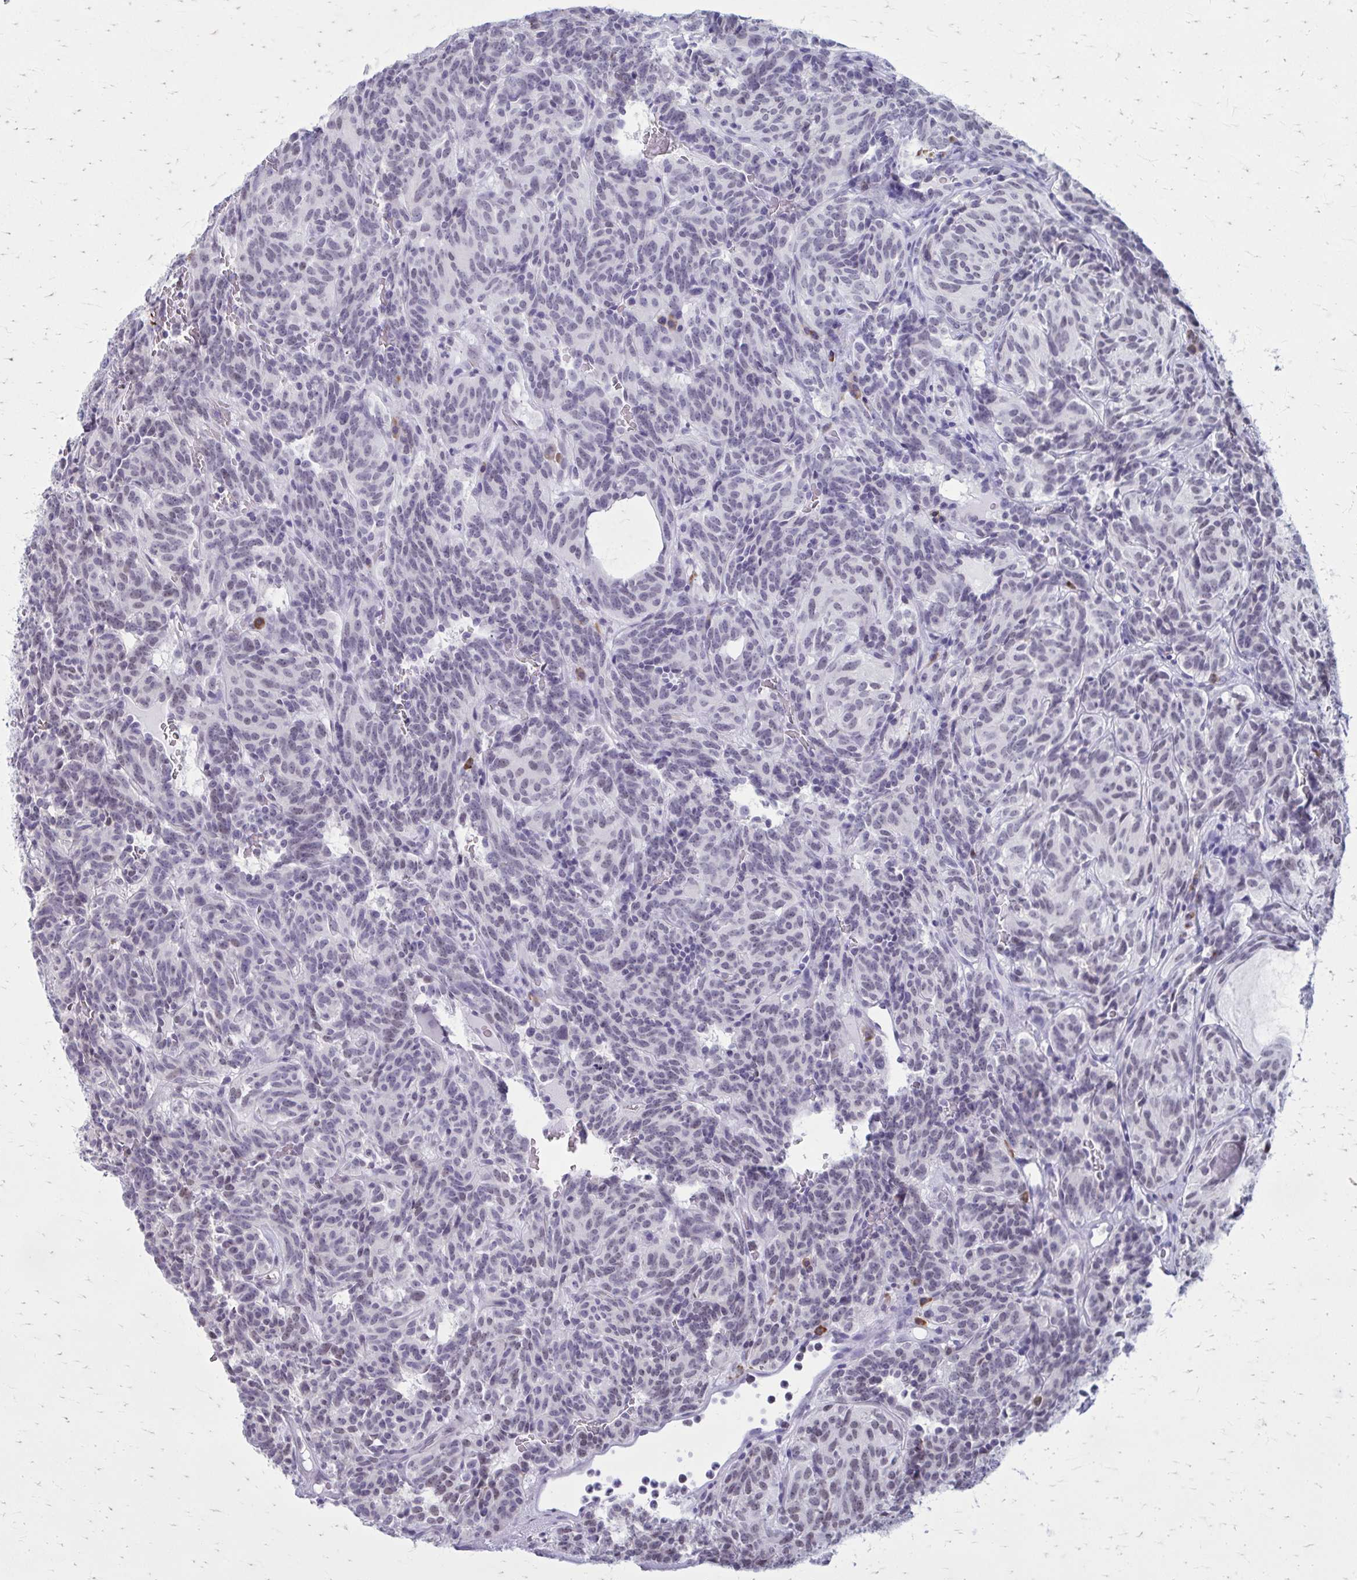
{"staining": {"intensity": "negative", "quantity": "none", "location": "none"}, "tissue": "carcinoid", "cell_type": "Tumor cells", "image_type": "cancer", "snomed": [{"axis": "morphology", "description": "Carcinoid, malignant, NOS"}, {"axis": "topography", "description": "Lung"}], "caption": "There is no significant positivity in tumor cells of carcinoid.", "gene": "PROSER1", "patient": {"sex": "female", "age": 61}}